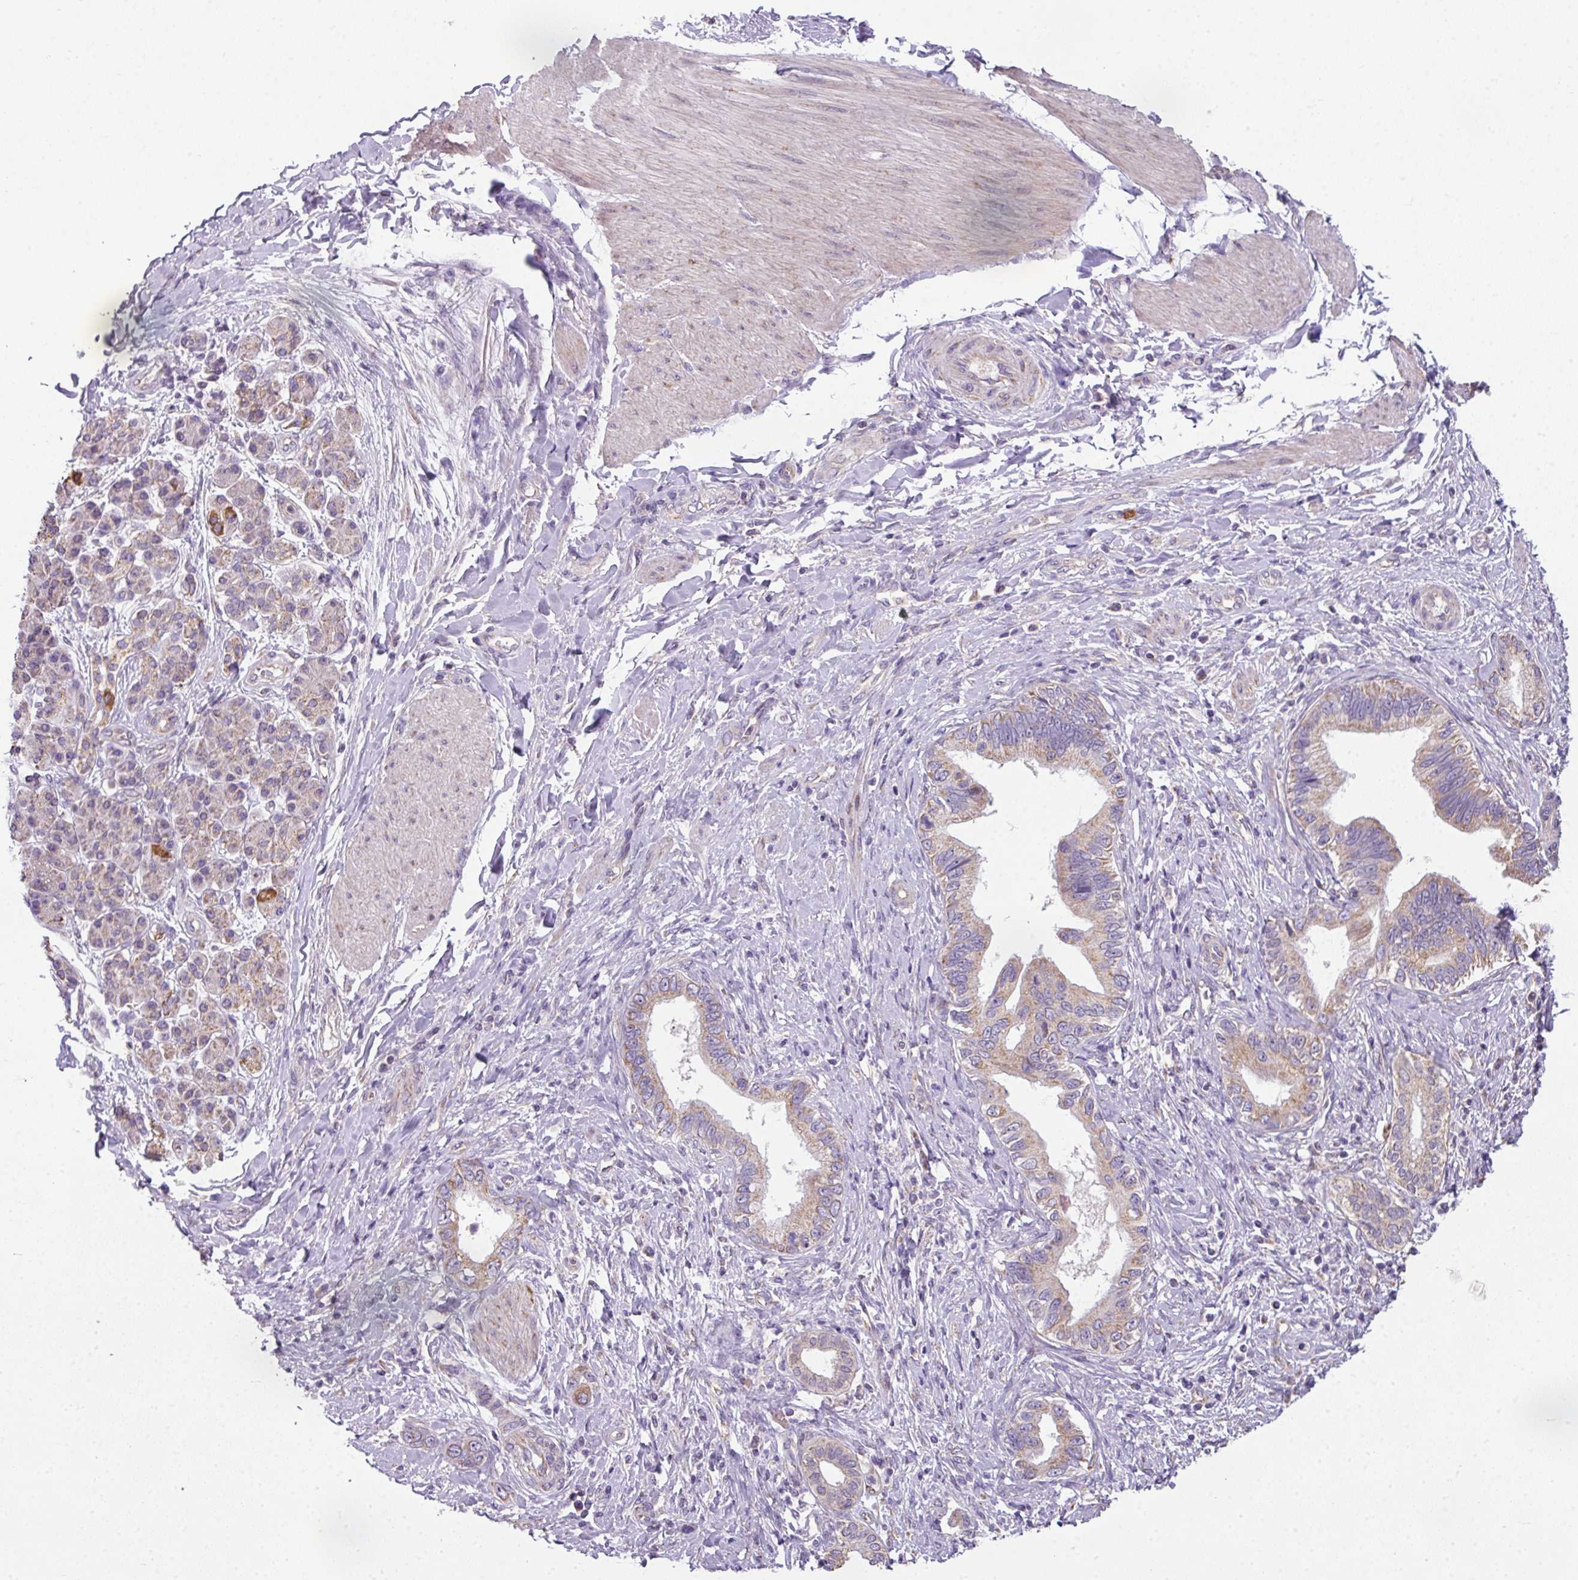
{"staining": {"intensity": "weak", "quantity": ">75%", "location": "cytoplasmic/membranous"}, "tissue": "pancreatic cancer", "cell_type": "Tumor cells", "image_type": "cancer", "snomed": [{"axis": "morphology", "description": "Adenocarcinoma, NOS"}, {"axis": "topography", "description": "Pancreas"}], "caption": "Weak cytoplasmic/membranous staining is seen in approximately >75% of tumor cells in pancreatic cancer.", "gene": "PALS2", "patient": {"sex": "female", "age": 55}}